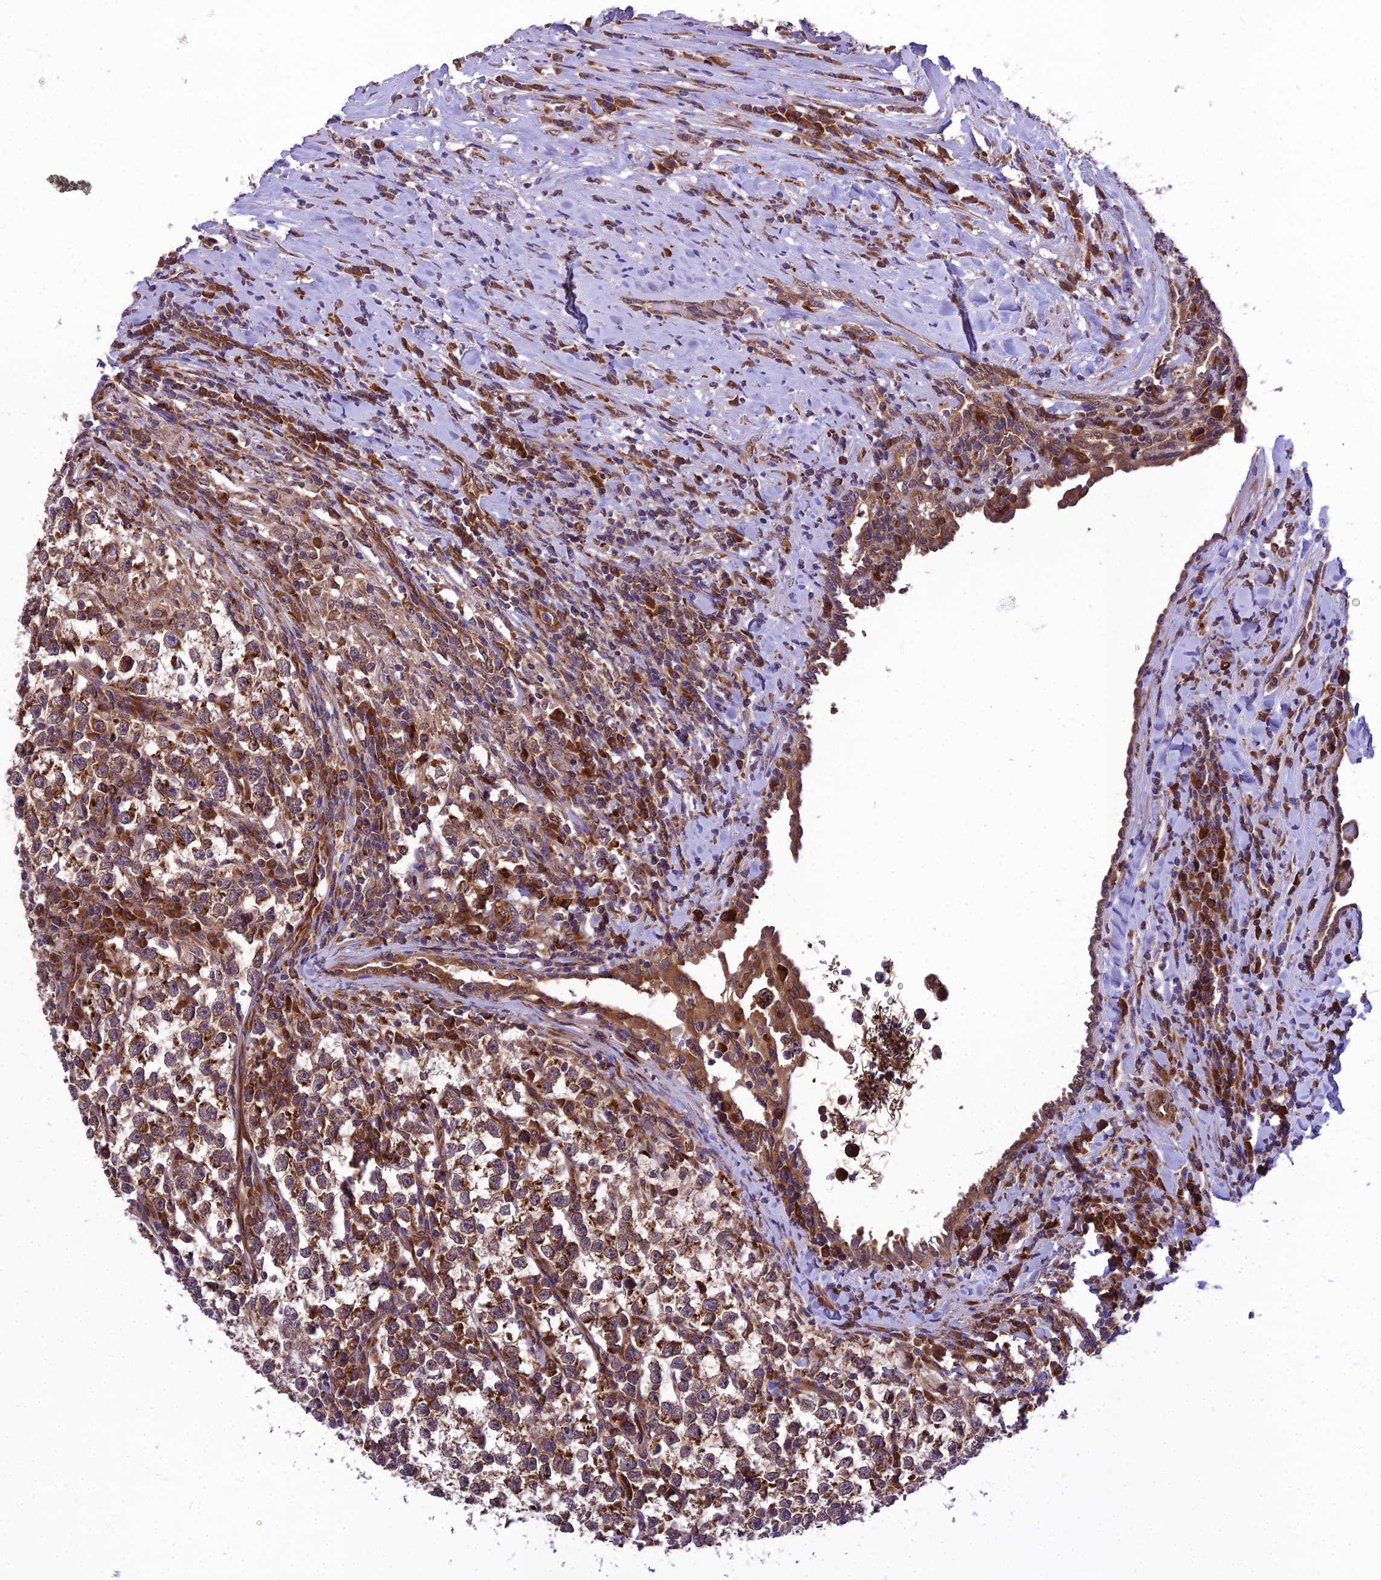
{"staining": {"intensity": "moderate", "quantity": ">75%", "location": "cytoplasmic/membranous"}, "tissue": "testis cancer", "cell_type": "Tumor cells", "image_type": "cancer", "snomed": [{"axis": "morphology", "description": "Normal tissue, NOS"}, {"axis": "morphology", "description": "Seminoma, NOS"}, {"axis": "topography", "description": "Testis"}], "caption": "The immunohistochemical stain highlights moderate cytoplasmic/membranous positivity in tumor cells of testis seminoma tissue.", "gene": "DHCR7", "patient": {"sex": "male", "age": 43}}